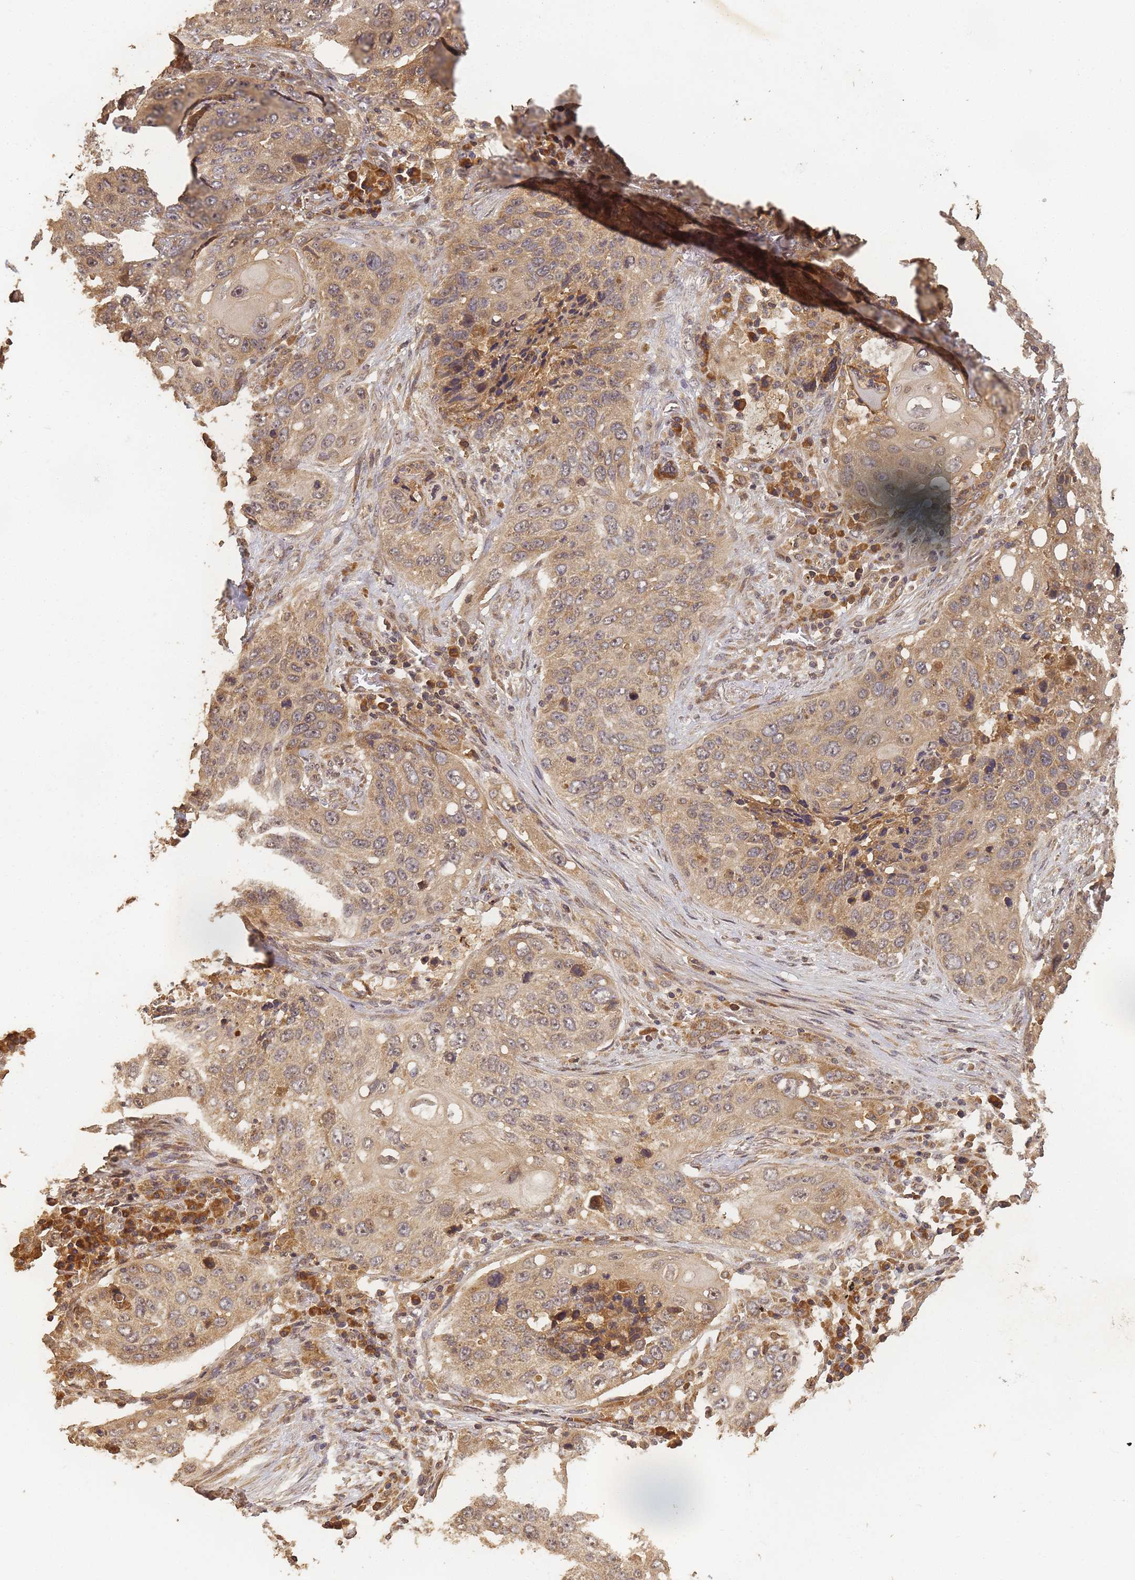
{"staining": {"intensity": "moderate", "quantity": ">75%", "location": "cytoplasmic/membranous,nuclear"}, "tissue": "lung cancer", "cell_type": "Tumor cells", "image_type": "cancer", "snomed": [{"axis": "morphology", "description": "Squamous cell carcinoma, NOS"}, {"axis": "topography", "description": "Lung"}], "caption": "Lung cancer (squamous cell carcinoma) stained with a brown dye reveals moderate cytoplasmic/membranous and nuclear positive staining in about >75% of tumor cells.", "gene": "ALKBH1", "patient": {"sex": "female", "age": 63}}